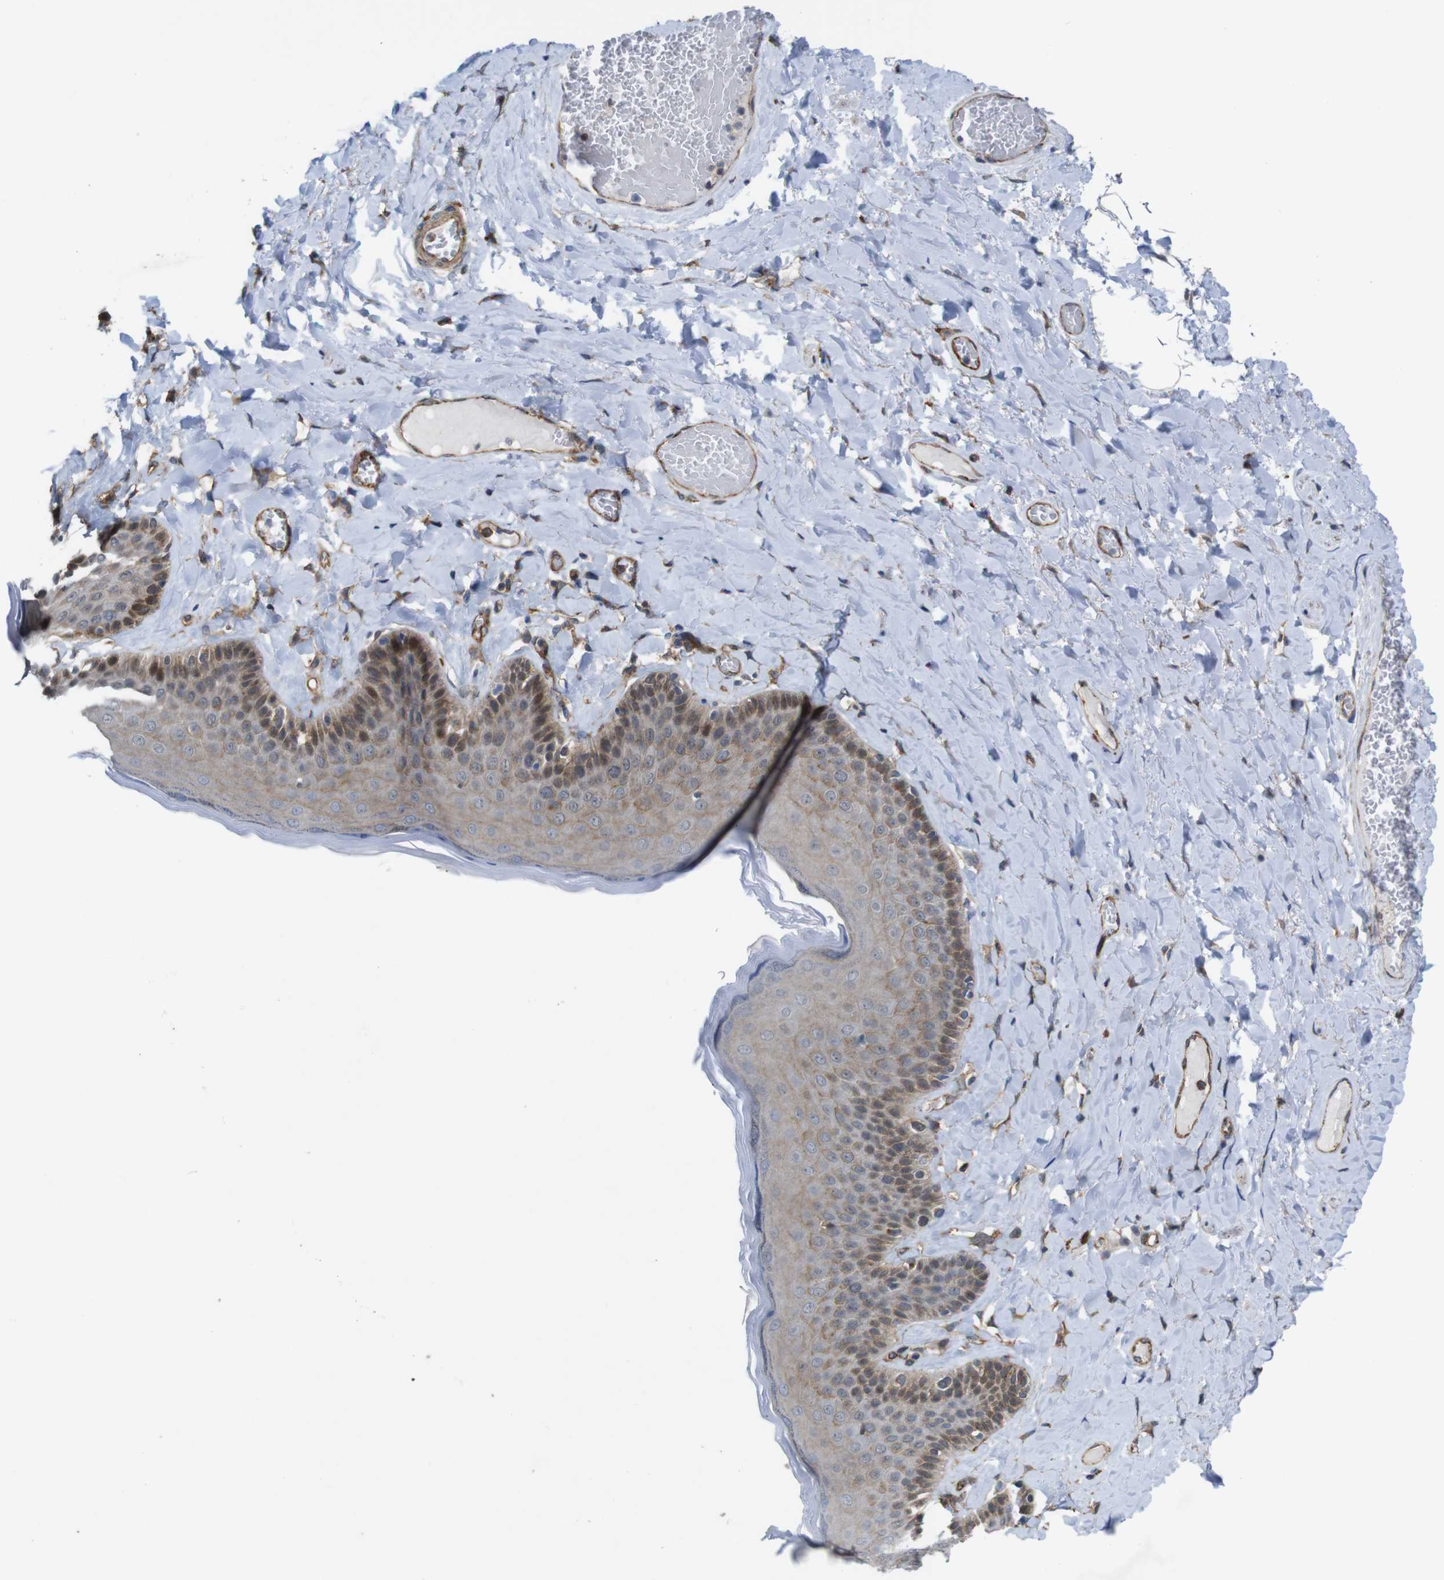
{"staining": {"intensity": "moderate", "quantity": ">75%", "location": "cytoplasmic/membranous,nuclear"}, "tissue": "skin", "cell_type": "Epidermal cells", "image_type": "normal", "snomed": [{"axis": "morphology", "description": "Normal tissue, NOS"}, {"axis": "topography", "description": "Anal"}], "caption": "Epidermal cells reveal medium levels of moderate cytoplasmic/membranous,nuclear positivity in approximately >75% of cells in benign human skin.", "gene": "PTGER4", "patient": {"sex": "male", "age": 69}}